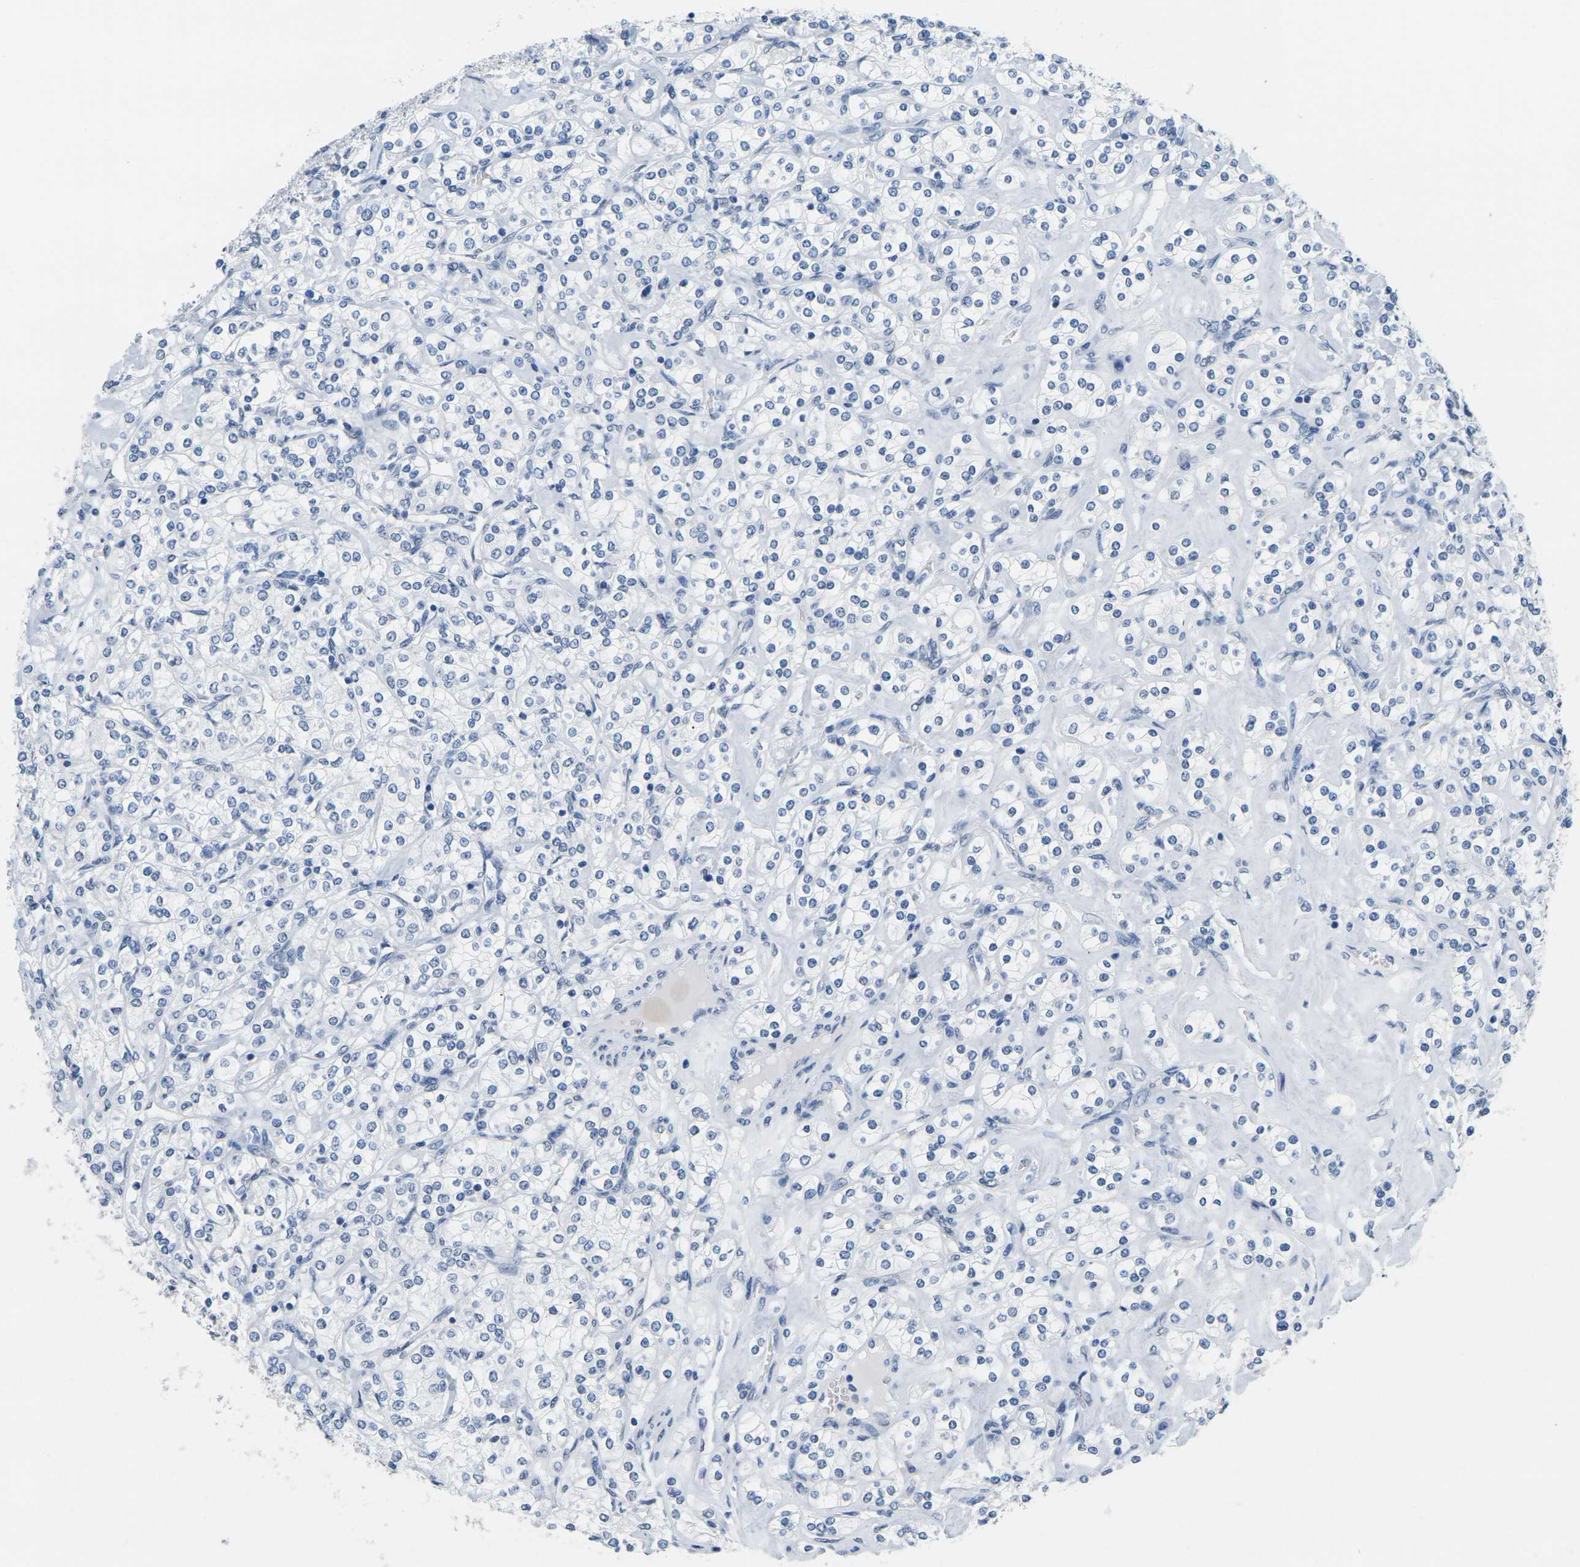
{"staining": {"intensity": "negative", "quantity": "none", "location": "none"}, "tissue": "renal cancer", "cell_type": "Tumor cells", "image_type": "cancer", "snomed": [{"axis": "morphology", "description": "Adenocarcinoma, NOS"}, {"axis": "topography", "description": "Kidney"}], "caption": "Tumor cells show no significant protein expression in adenocarcinoma (renal). Brightfield microscopy of immunohistochemistry (IHC) stained with DAB (brown) and hematoxylin (blue), captured at high magnification.", "gene": "CTAG1A", "patient": {"sex": "male", "age": 77}}